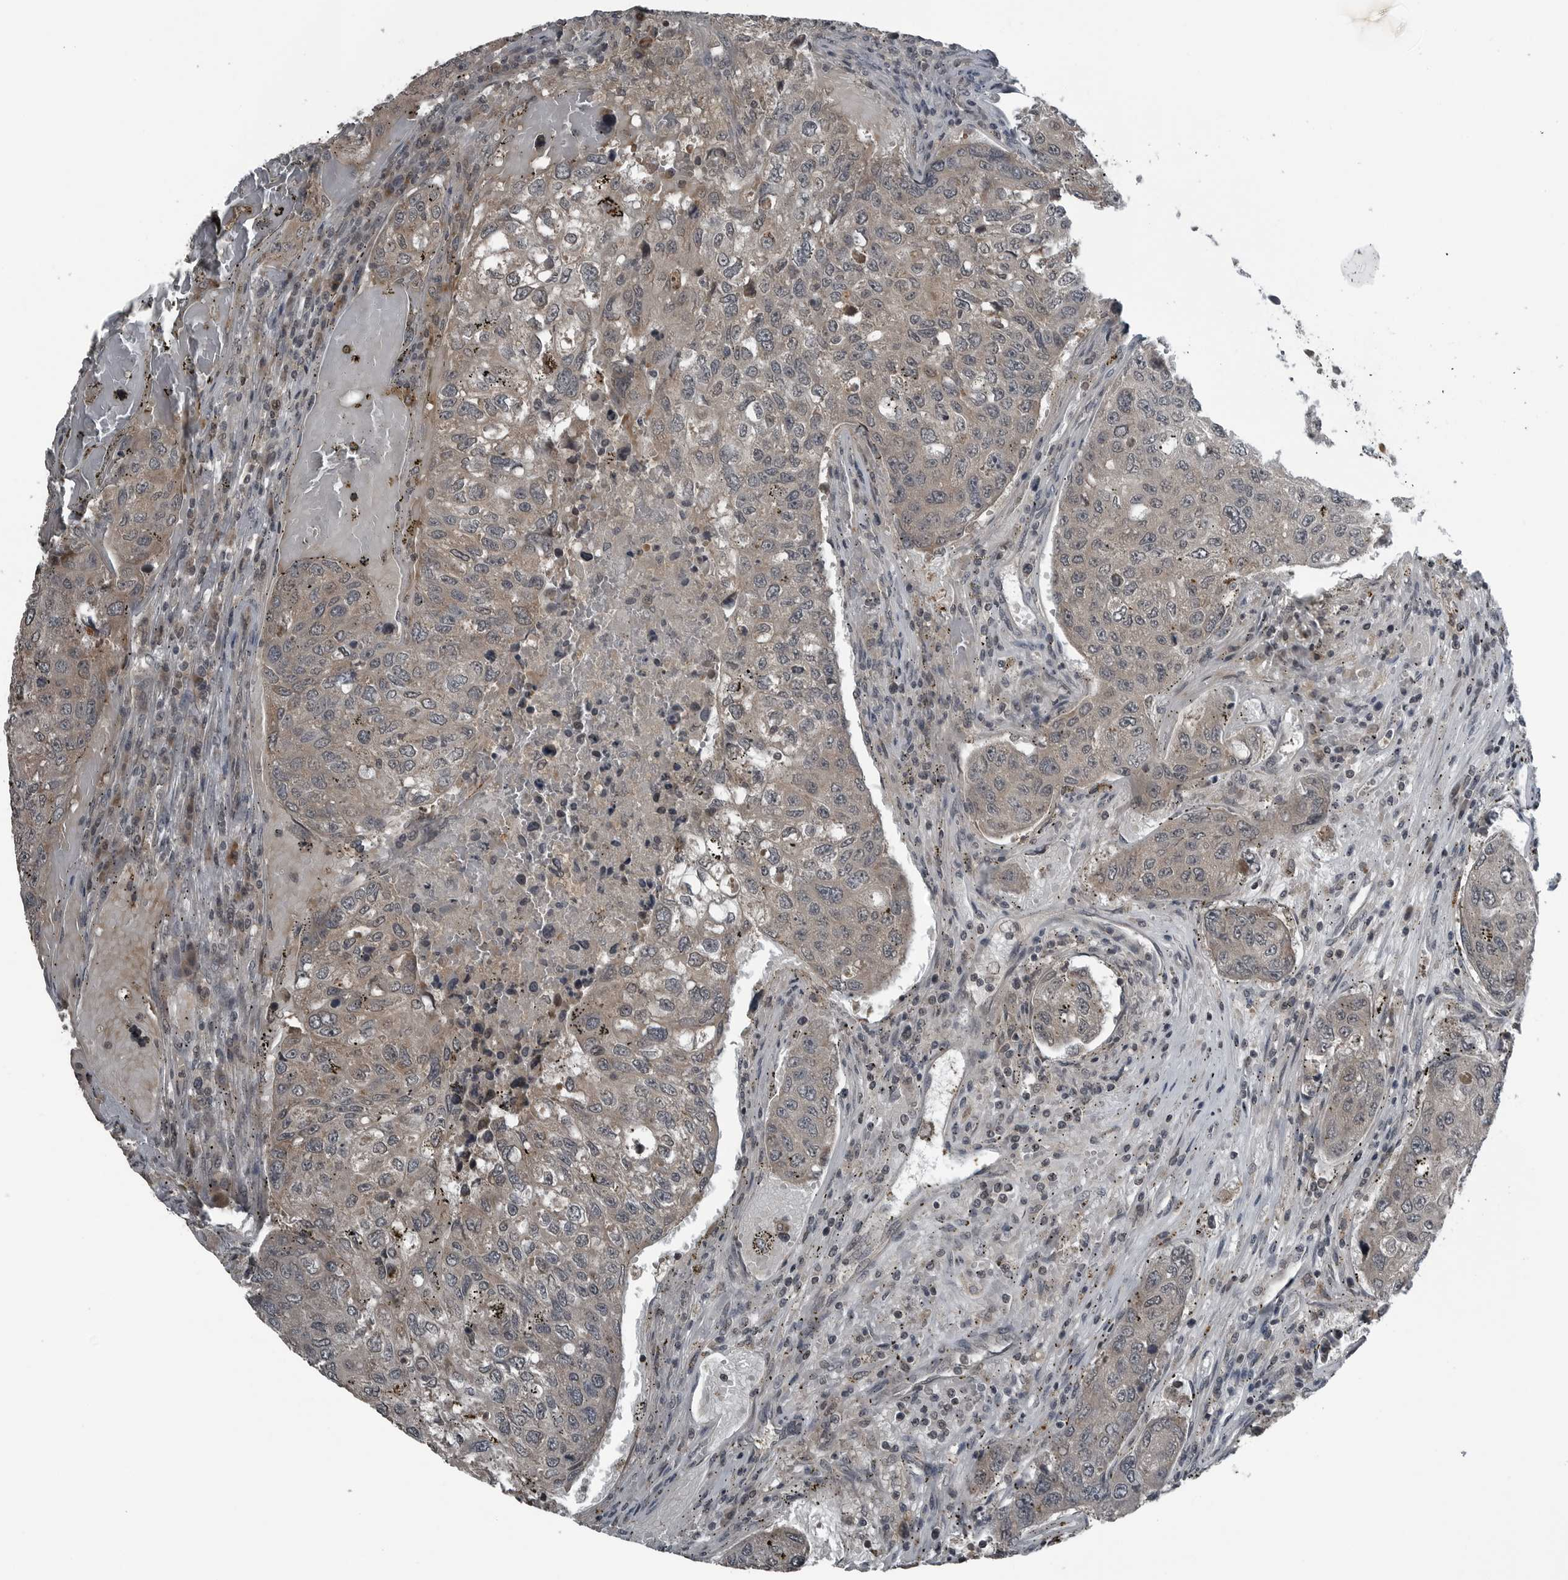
{"staining": {"intensity": "weak", "quantity": "25%-75%", "location": "cytoplasmic/membranous"}, "tissue": "urothelial cancer", "cell_type": "Tumor cells", "image_type": "cancer", "snomed": [{"axis": "morphology", "description": "Urothelial carcinoma, High grade"}, {"axis": "topography", "description": "Lymph node"}, {"axis": "topography", "description": "Urinary bladder"}], "caption": "IHC micrograph of neoplastic tissue: urothelial cancer stained using IHC exhibits low levels of weak protein expression localized specifically in the cytoplasmic/membranous of tumor cells, appearing as a cytoplasmic/membranous brown color.", "gene": "GAK", "patient": {"sex": "male", "age": 51}}